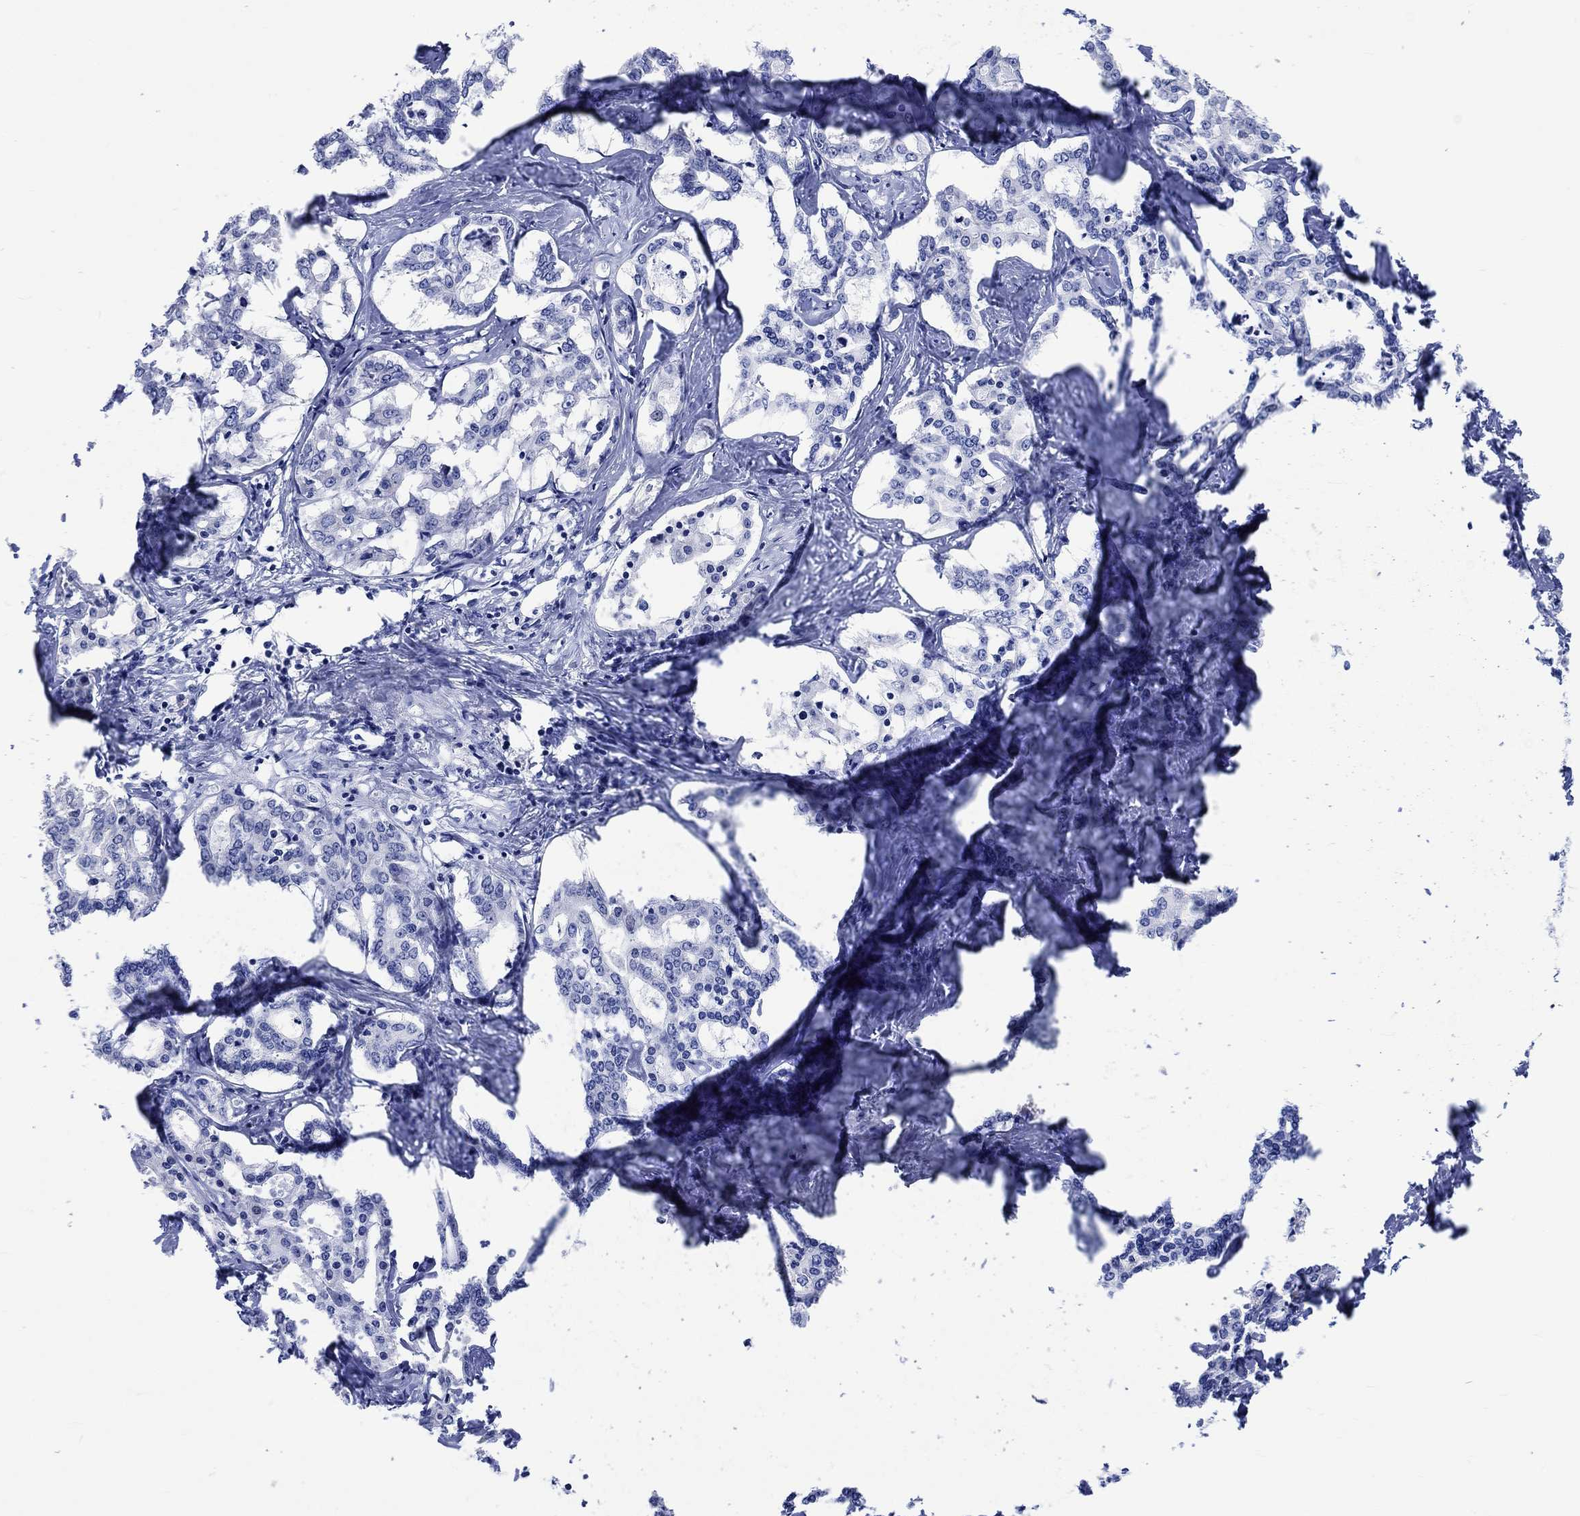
{"staining": {"intensity": "negative", "quantity": "none", "location": "none"}, "tissue": "liver cancer", "cell_type": "Tumor cells", "image_type": "cancer", "snomed": [{"axis": "morphology", "description": "Cholangiocarcinoma"}, {"axis": "topography", "description": "Liver"}], "caption": "Liver cancer was stained to show a protein in brown. There is no significant positivity in tumor cells.", "gene": "CPLX2", "patient": {"sex": "female", "age": 47}}